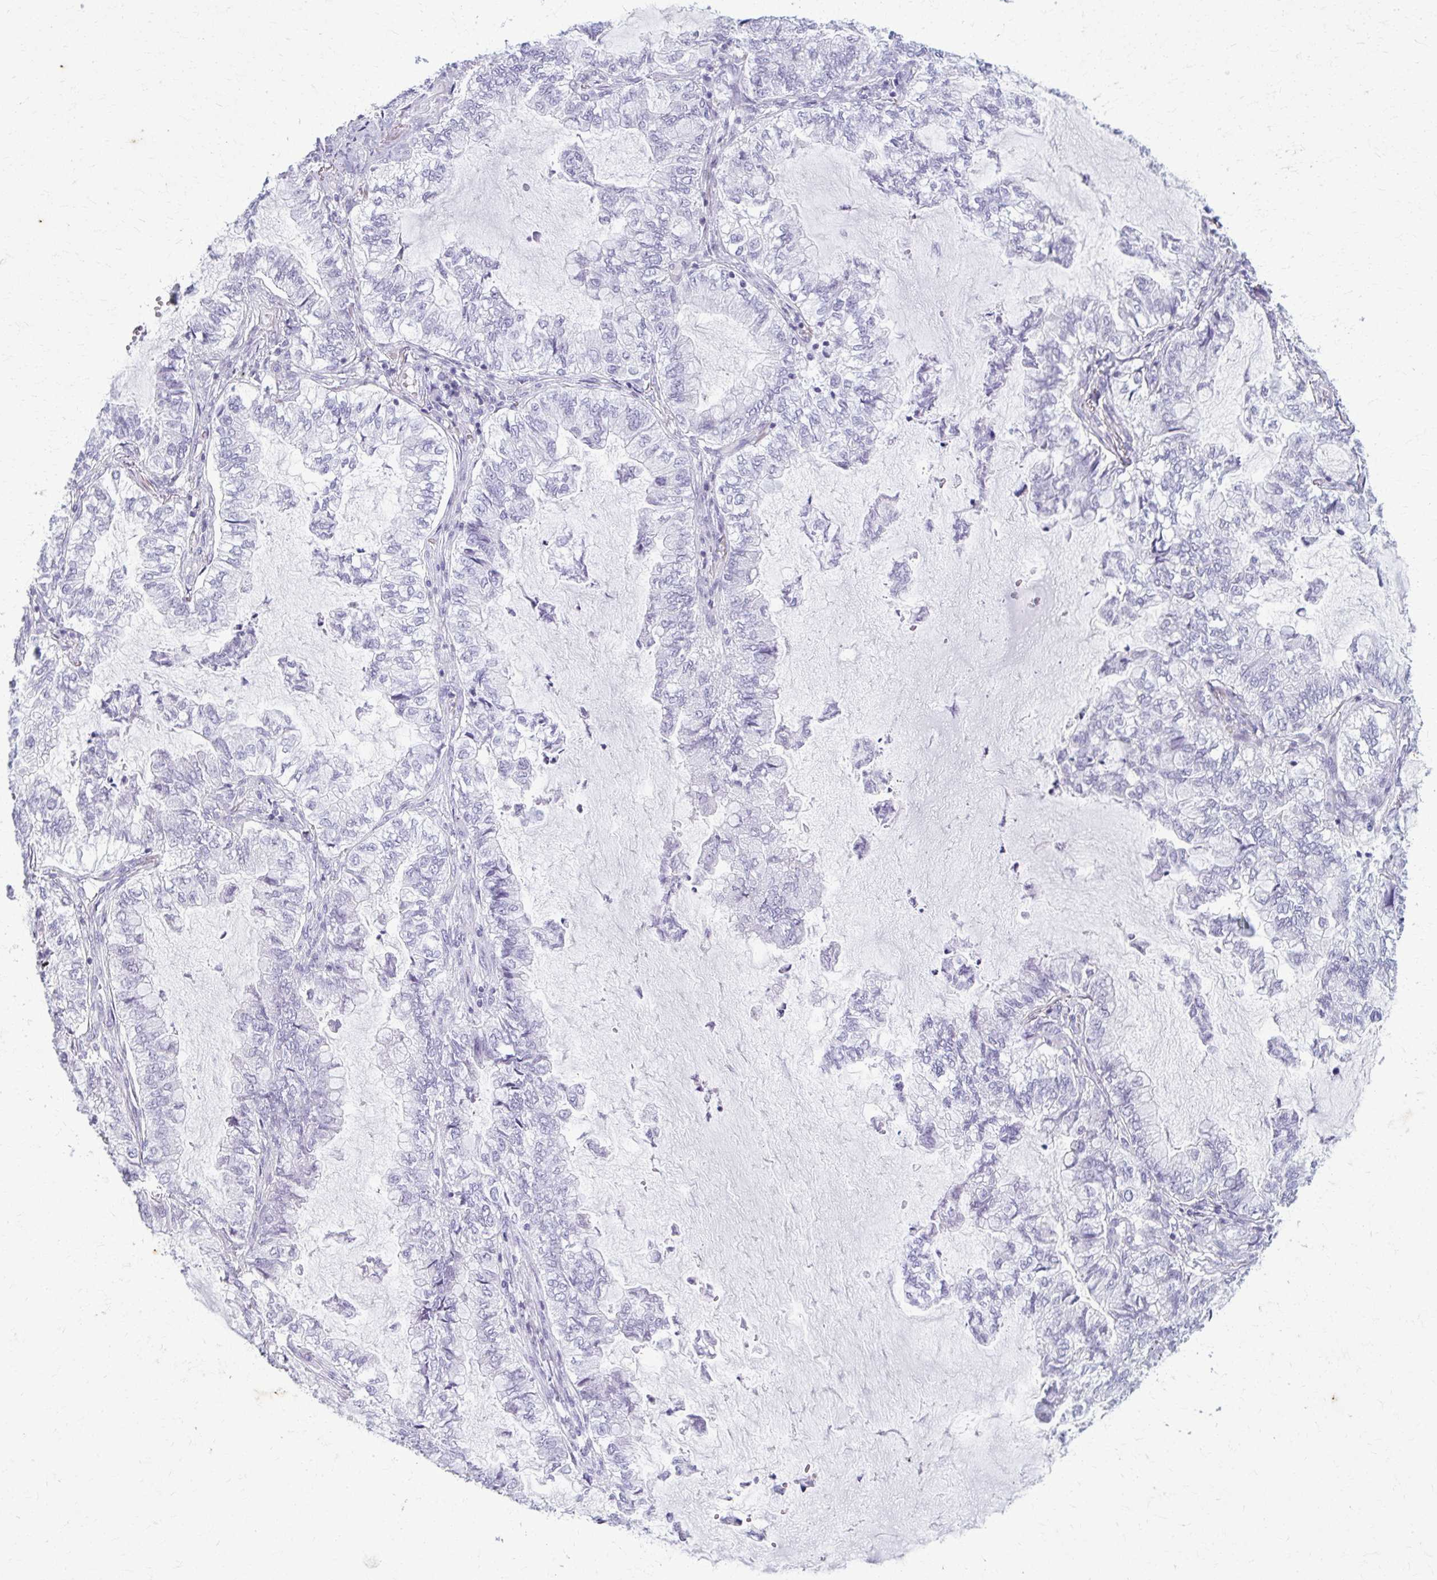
{"staining": {"intensity": "negative", "quantity": "none", "location": "none"}, "tissue": "lung cancer", "cell_type": "Tumor cells", "image_type": "cancer", "snomed": [{"axis": "morphology", "description": "Adenocarcinoma, NOS"}, {"axis": "topography", "description": "Lymph node"}, {"axis": "topography", "description": "Lung"}], "caption": "The histopathology image demonstrates no staining of tumor cells in lung cancer.", "gene": "CARD9", "patient": {"sex": "male", "age": 66}}